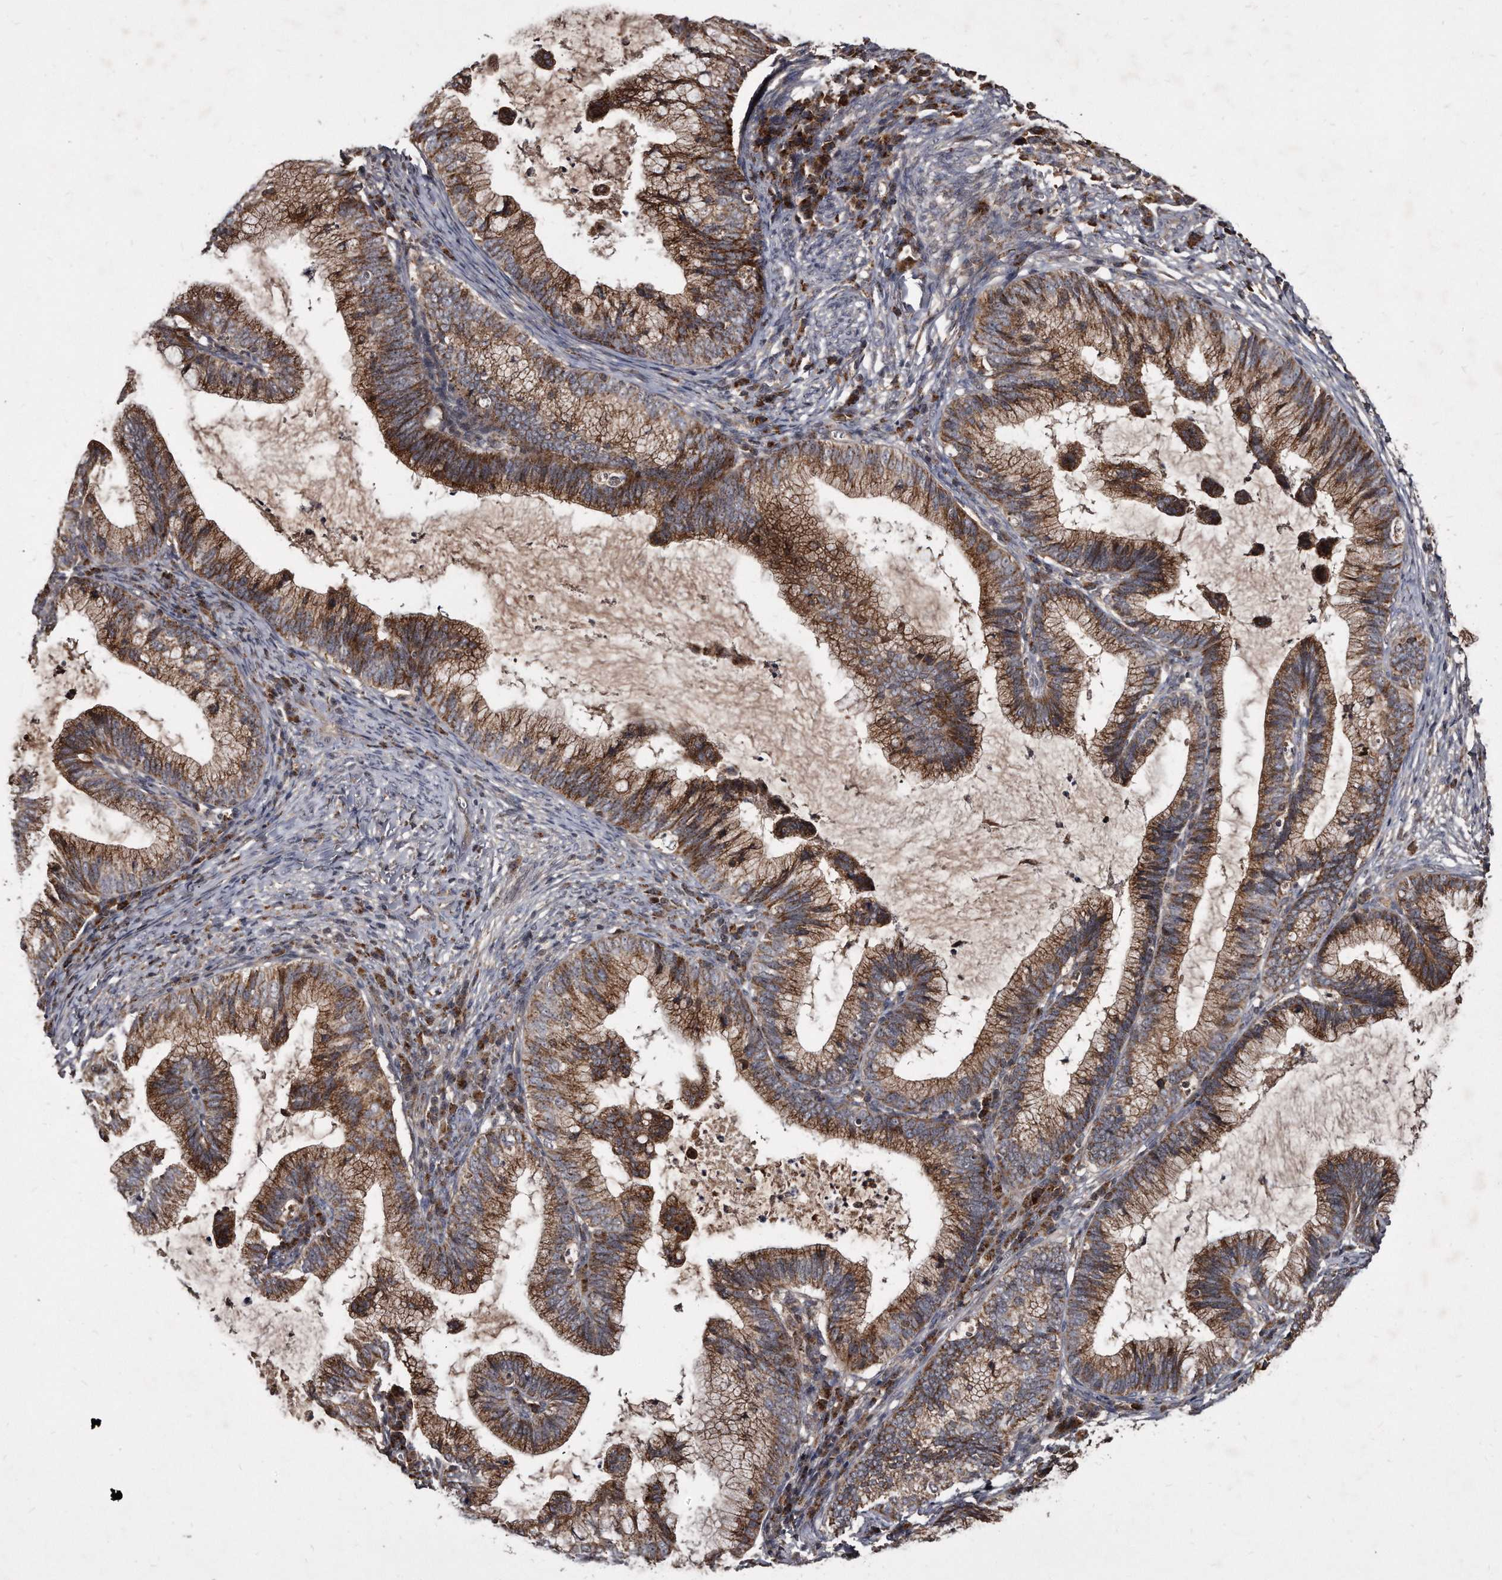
{"staining": {"intensity": "strong", "quantity": ">75%", "location": "cytoplasmic/membranous"}, "tissue": "cervical cancer", "cell_type": "Tumor cells", "image_type": "cancer", "snomed": [{"axis": "morphology", "description": "Adenocarcinoma, NOS"}, {"axis": "topography", "description": "Cervix"}], "caption": "Cervical cancer (adenocarcinoma) stained with DAB IHC exhibits high levels of strong cytoplasmic/membranous positivity in approximately >75% of tumor cells.", "gene": "FAM136A", "patient": {"sex": "female", "age": 36}}